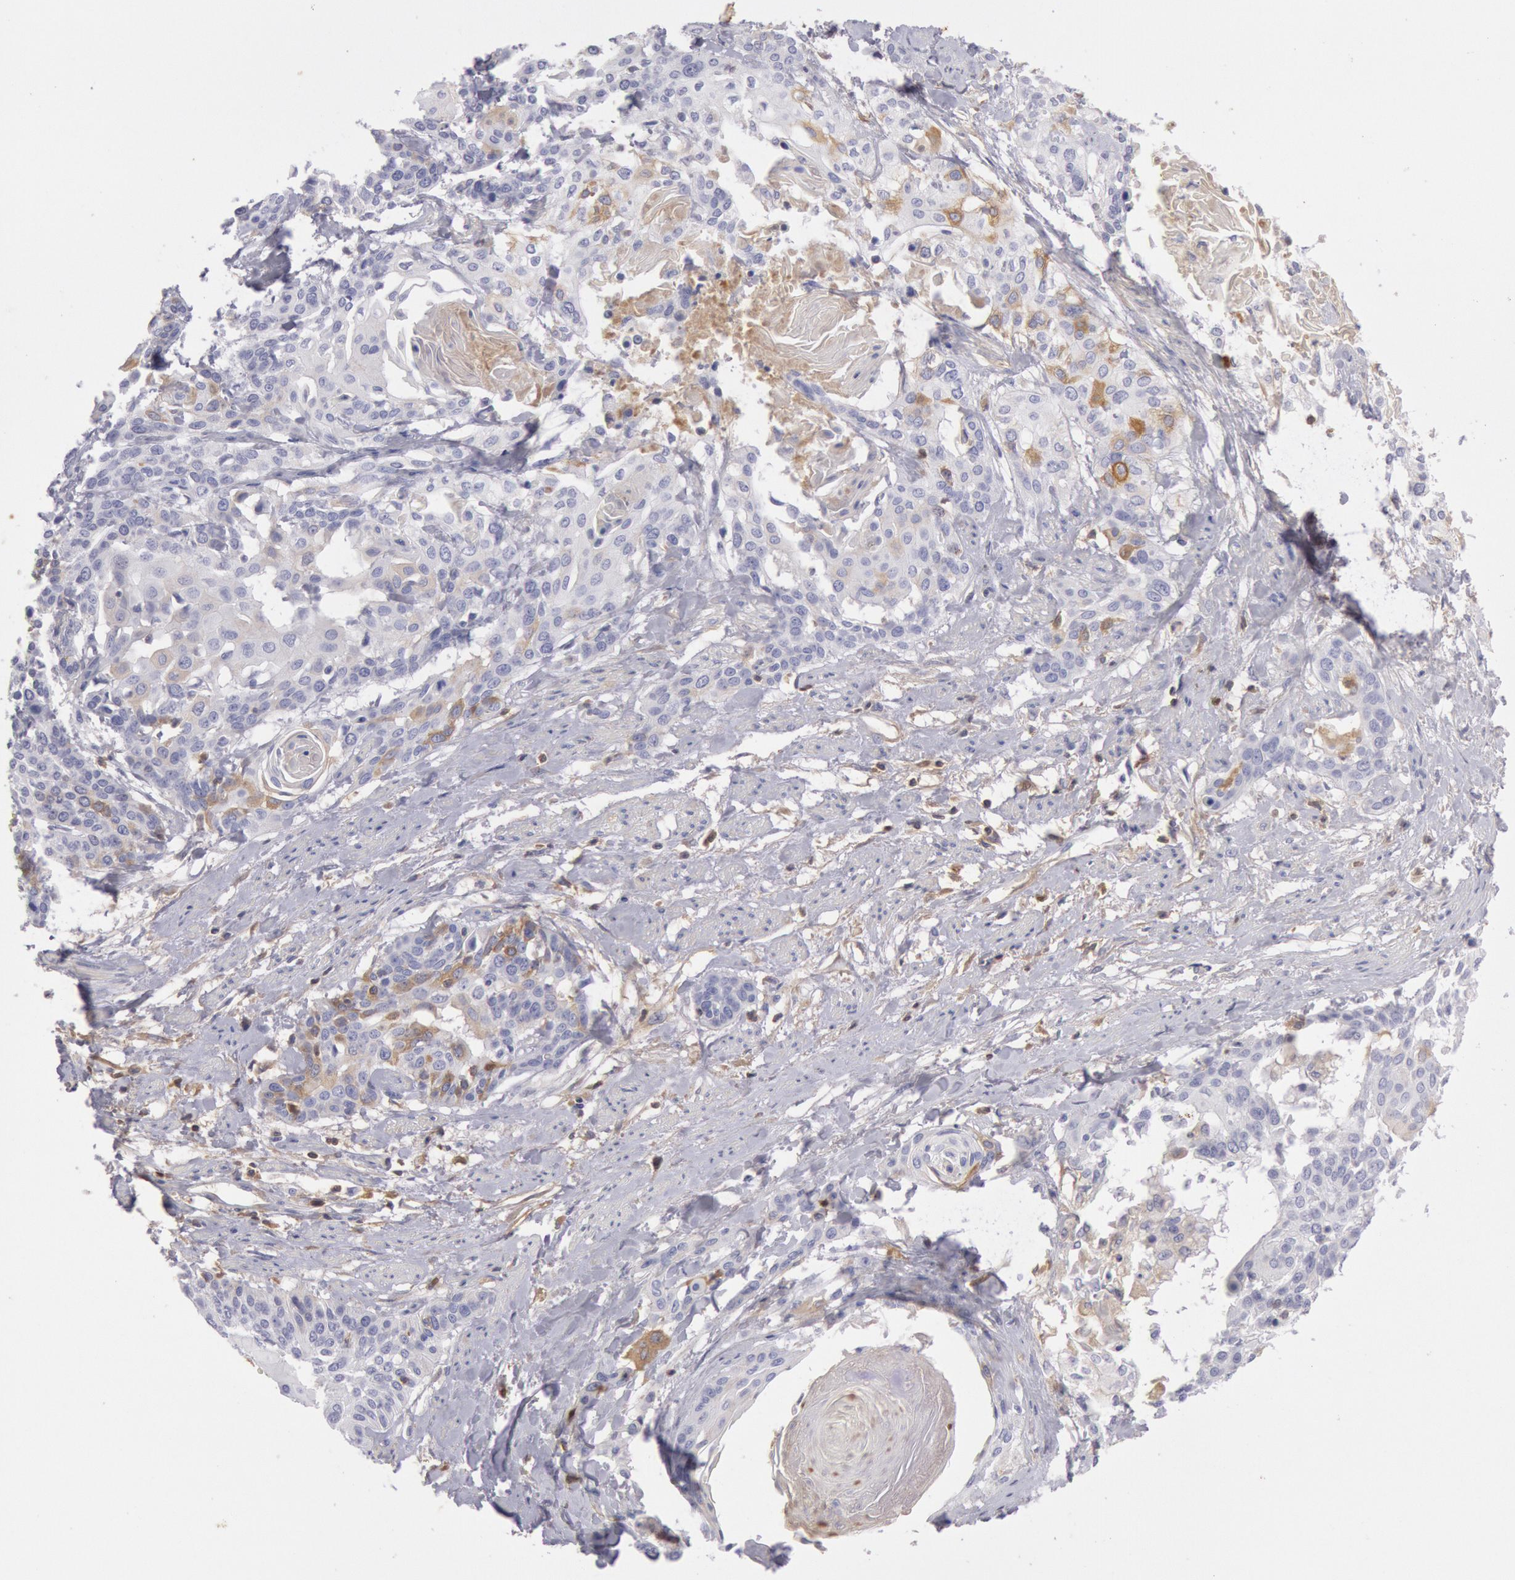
{"staining": {"intensity": "negative", "quantity": "none", "location": "none"}, "tissue": "cervical cancer", "cell_type": "Tumor cells", "image_type": "cancer", "snomed": [{"axis": "morphology", "description": "Squamous cell carcinoma, NOS"}, {"axis": "topography", "description": "Cervix"}], "caption": "There is no significant expression in tumor cells of cervical cancer.", "gene": "IGHA1", "patient": {"sex": "female", "age": 57}}